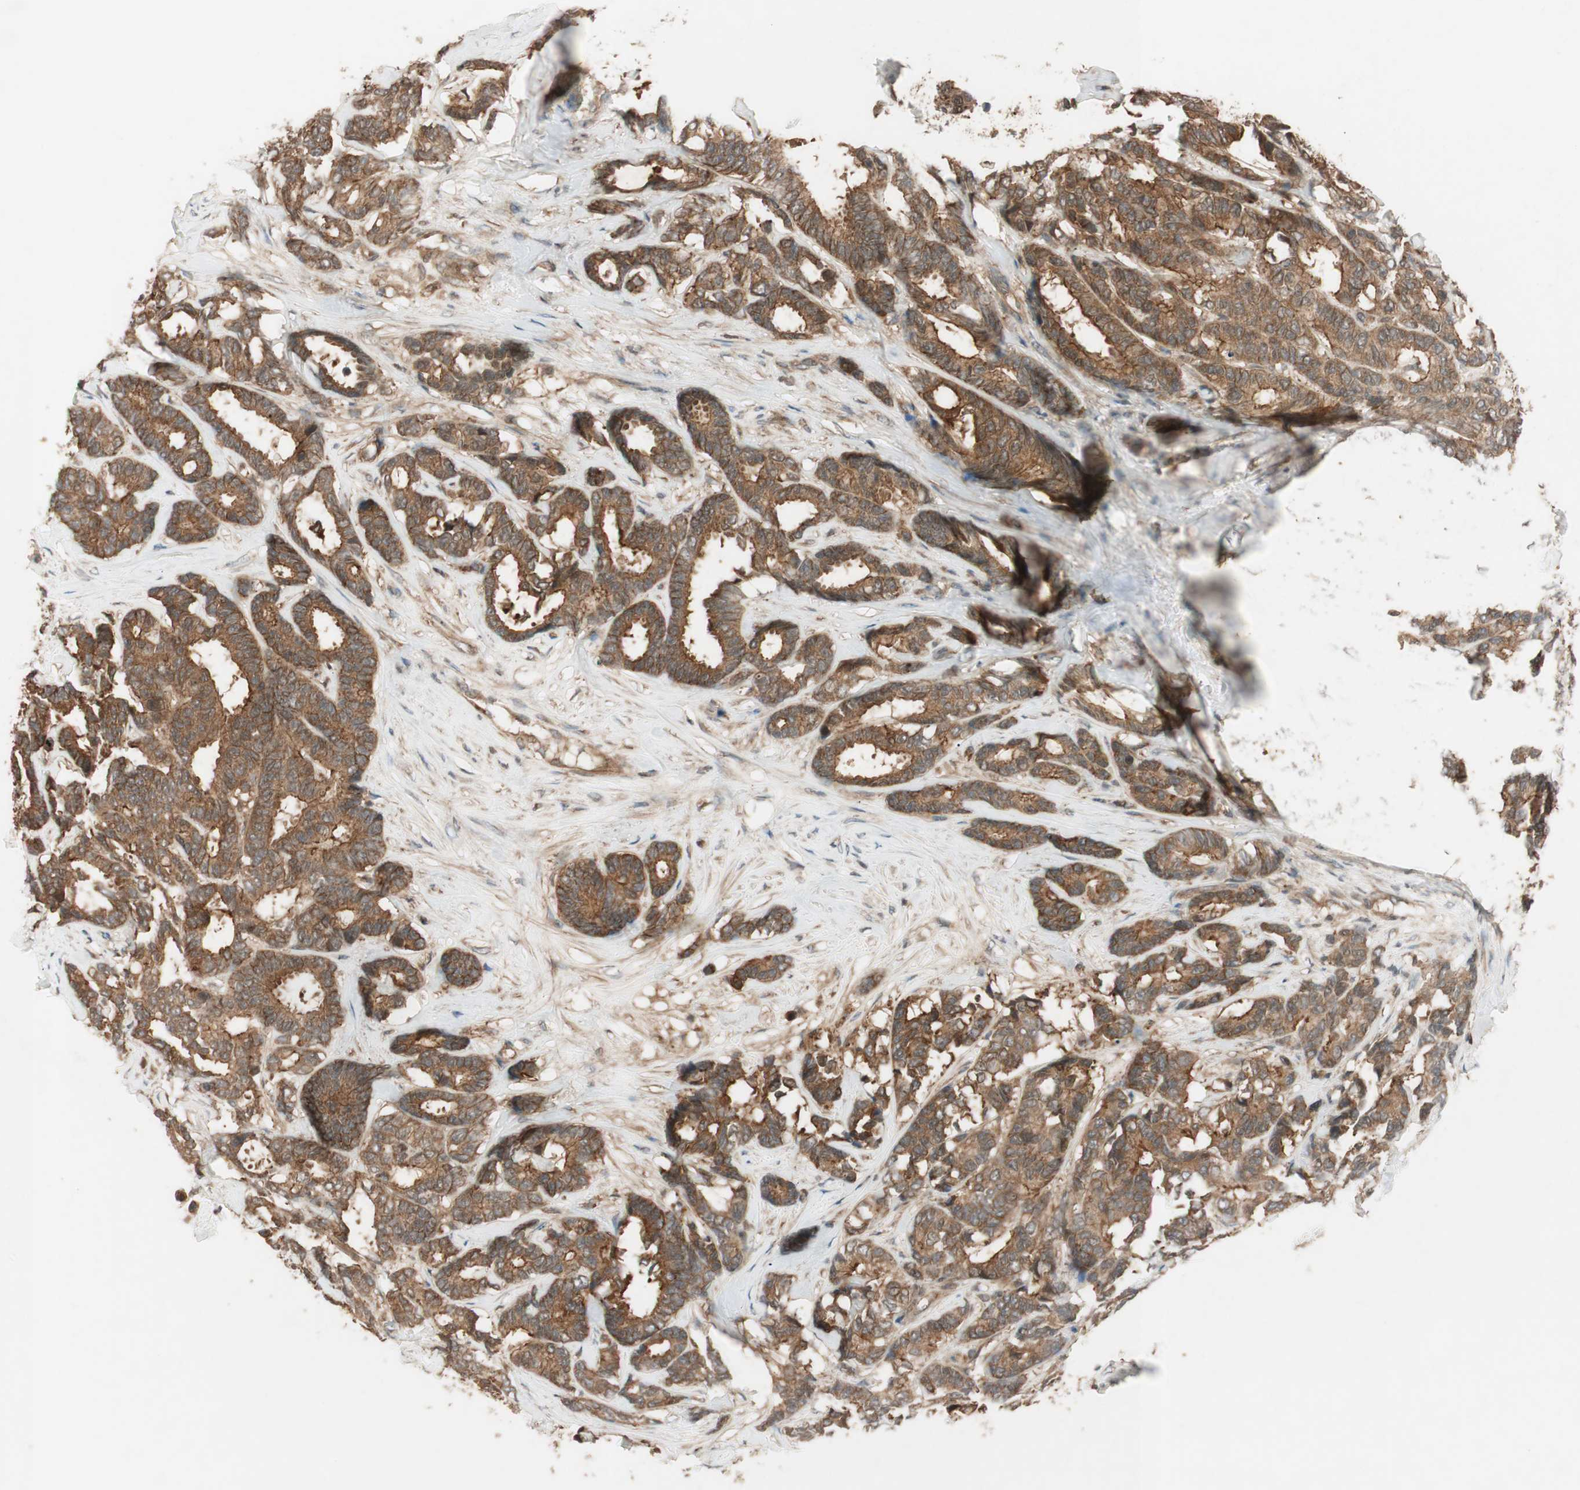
{"staining": {"intensity": "moderate", "quantity": ">75%", "location": "cytoplasmic/membranous"}, "tissue": "breast cancer", "cell_type": "Tumor cells", "image_type": "cancer", "snomed": [{"axis": "morphology", "description": "Duct carcinoma"}, {"axis": "topography", "description": "Breast"}], "caption": "Immunohistochemistry (IHC) (DAB (3,3'-diaminobenzidine)) staining of breast cancer exhibits moderate cytoplasmic/membranous protein expression in approximately >75% of tumor cells.", "gene": "EPHA8", "patient": {"sex": "female", "age": 87}}